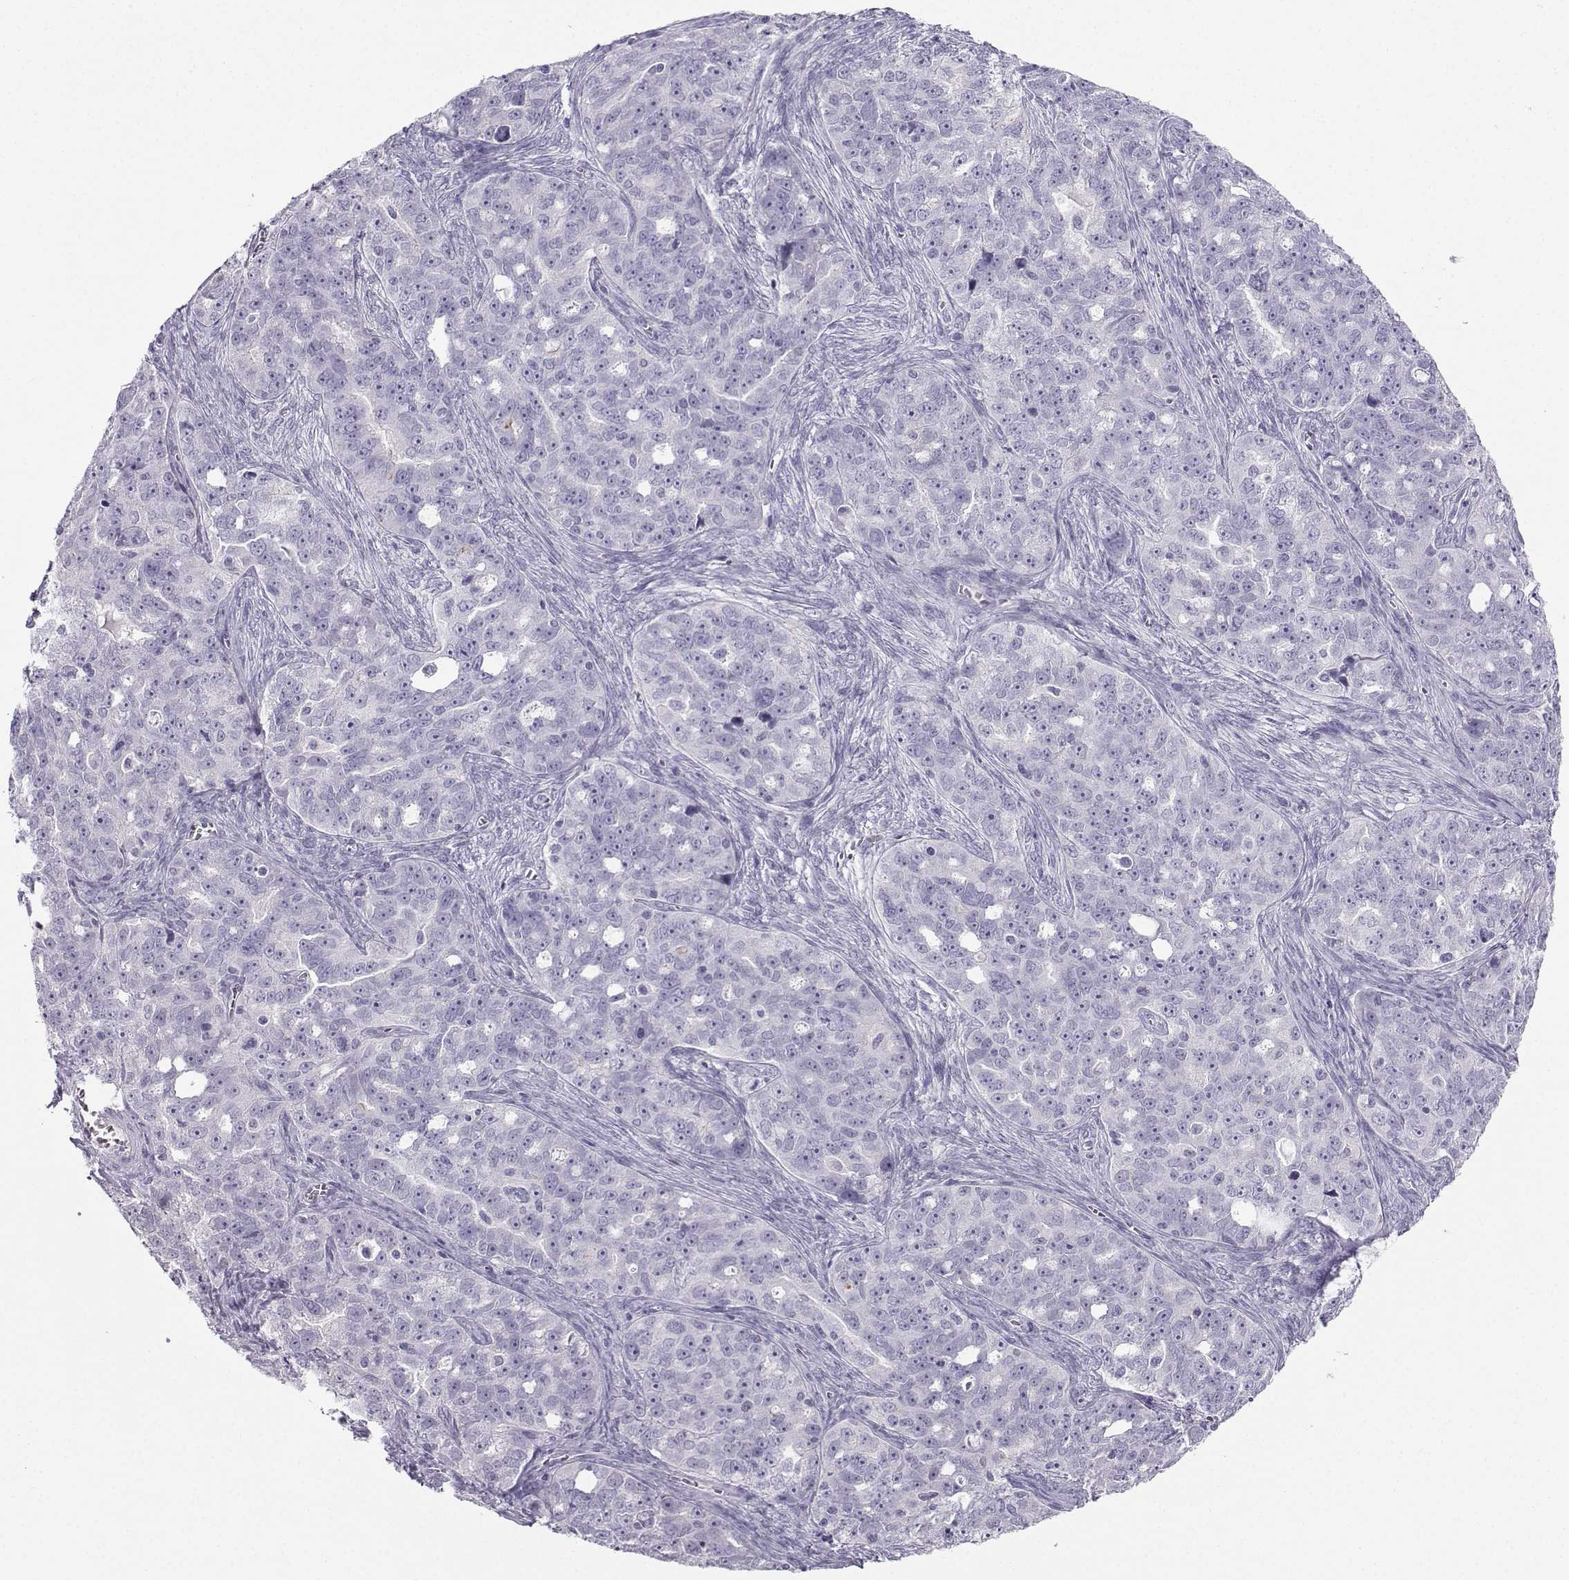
{"staining": {"intensity": "negative", "quantity": "none", "location": "none"}, "tissue": "ovarian cancer", "cell_type": "Tumor cells", "image_type": "cancer", "snomed": [{"axis": "morphology", "description": "Cystadenocarcinoma, serous, NOS"}, {"axis": "topography", "description": "Ovary"}], "caption": "Human serous cystadenocarcinoma (ovarian) stained for a protein using immunohistochemistry exhibits no positivity in tumor cells.", "gene": "ZBTB8B", "patient": {"sex": "female", "age": 51}}